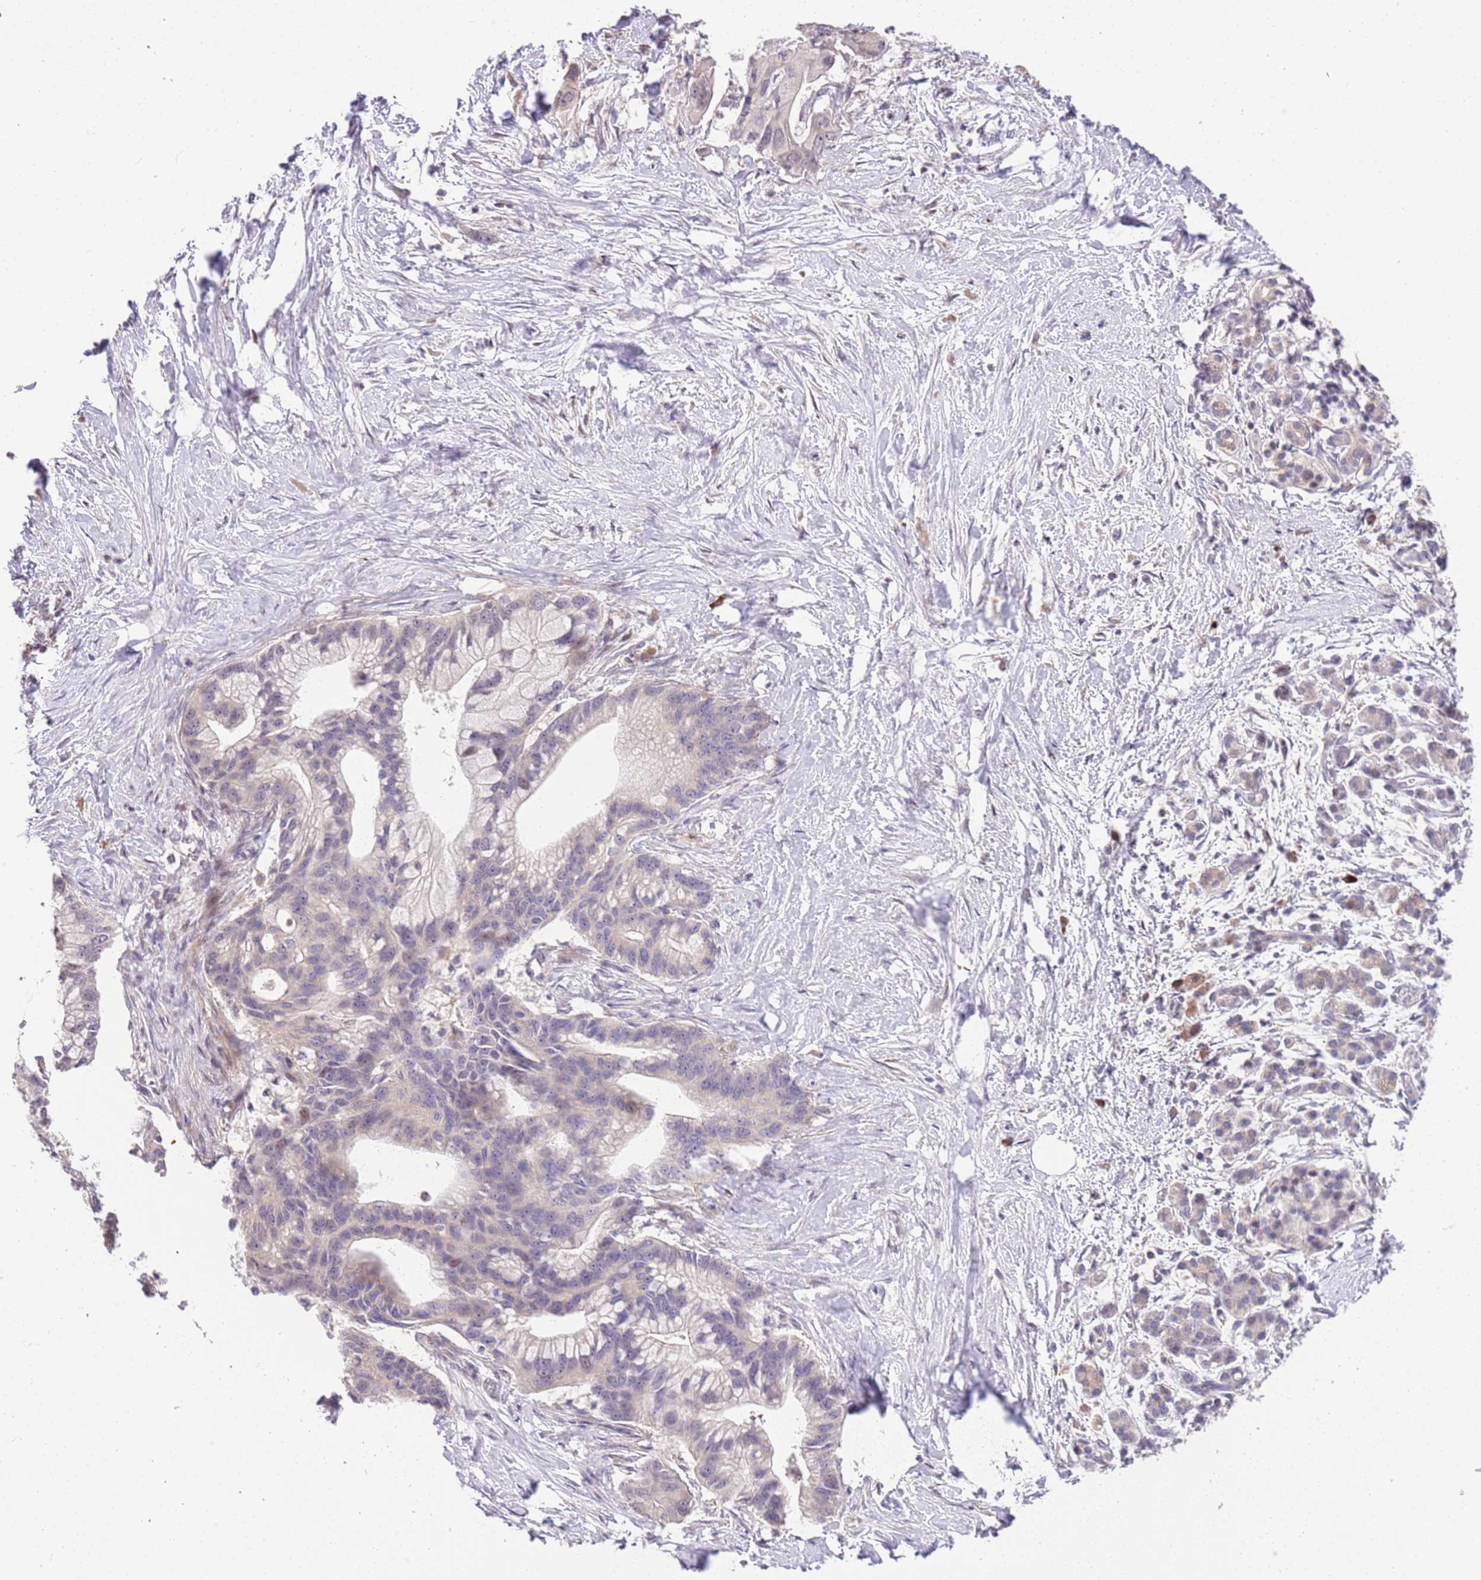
{"staining": {"intensity": "negative", "quantity": "none", "location": "none"}, "tissue": "pancreatic cancer", "cell_type": "Tumor cells", "image_type": "cancer", "snomed": [{"axis": "morphology", "description": "Adenocarcinoma, NOS"}, {"axis": "topography", "description": "Pancreas"}], "caption": "Tumor cells are negative for protein expression in human pancreatic adenocarcinoma.", "gene": "SLC16A4", "patient": {"sex": "male", "age": 68}}